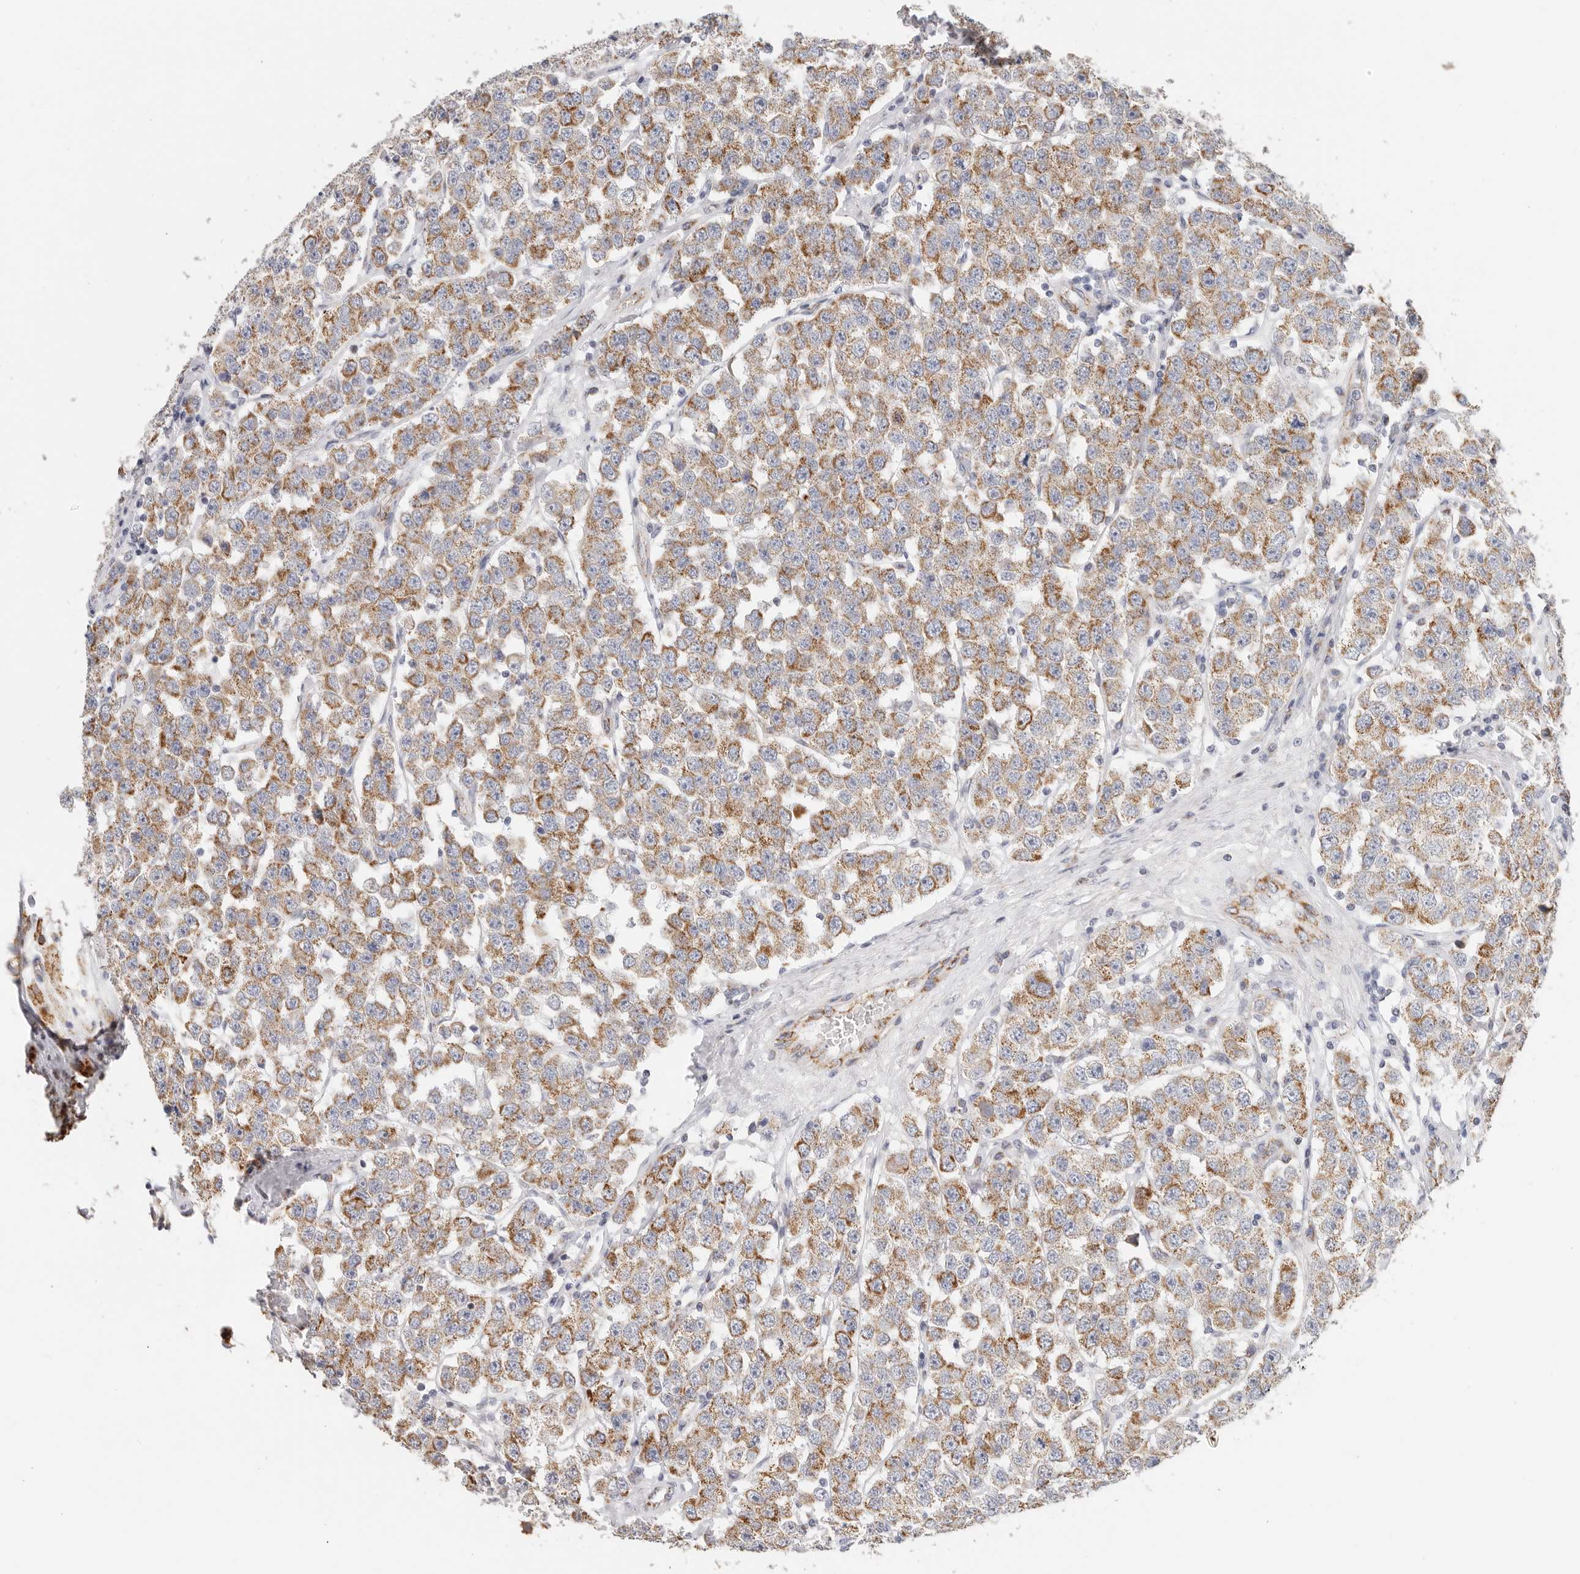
{"staining": {"intensity": "strong", "quantity": "25%-75%", "location": "cytoplasmic/membranous"}, "tissue": "testis cancer", "cell_type": "Tumor cells", "image_type": "cancer", "snomed": [{"axis": "morphology", "description": "Seminoma, NOS"}, {"axis": "topography", "description": "Testis"}], "caption": "An immunohistochemistry (IHC) image of neoplastic tissue is shown. Protein staining in brown highlights strong cytoplasmic/membranous positivity in testis cancer within tumor cells.", "gene": "AFDN", "patient": {"sex": "male", "age": 28}}